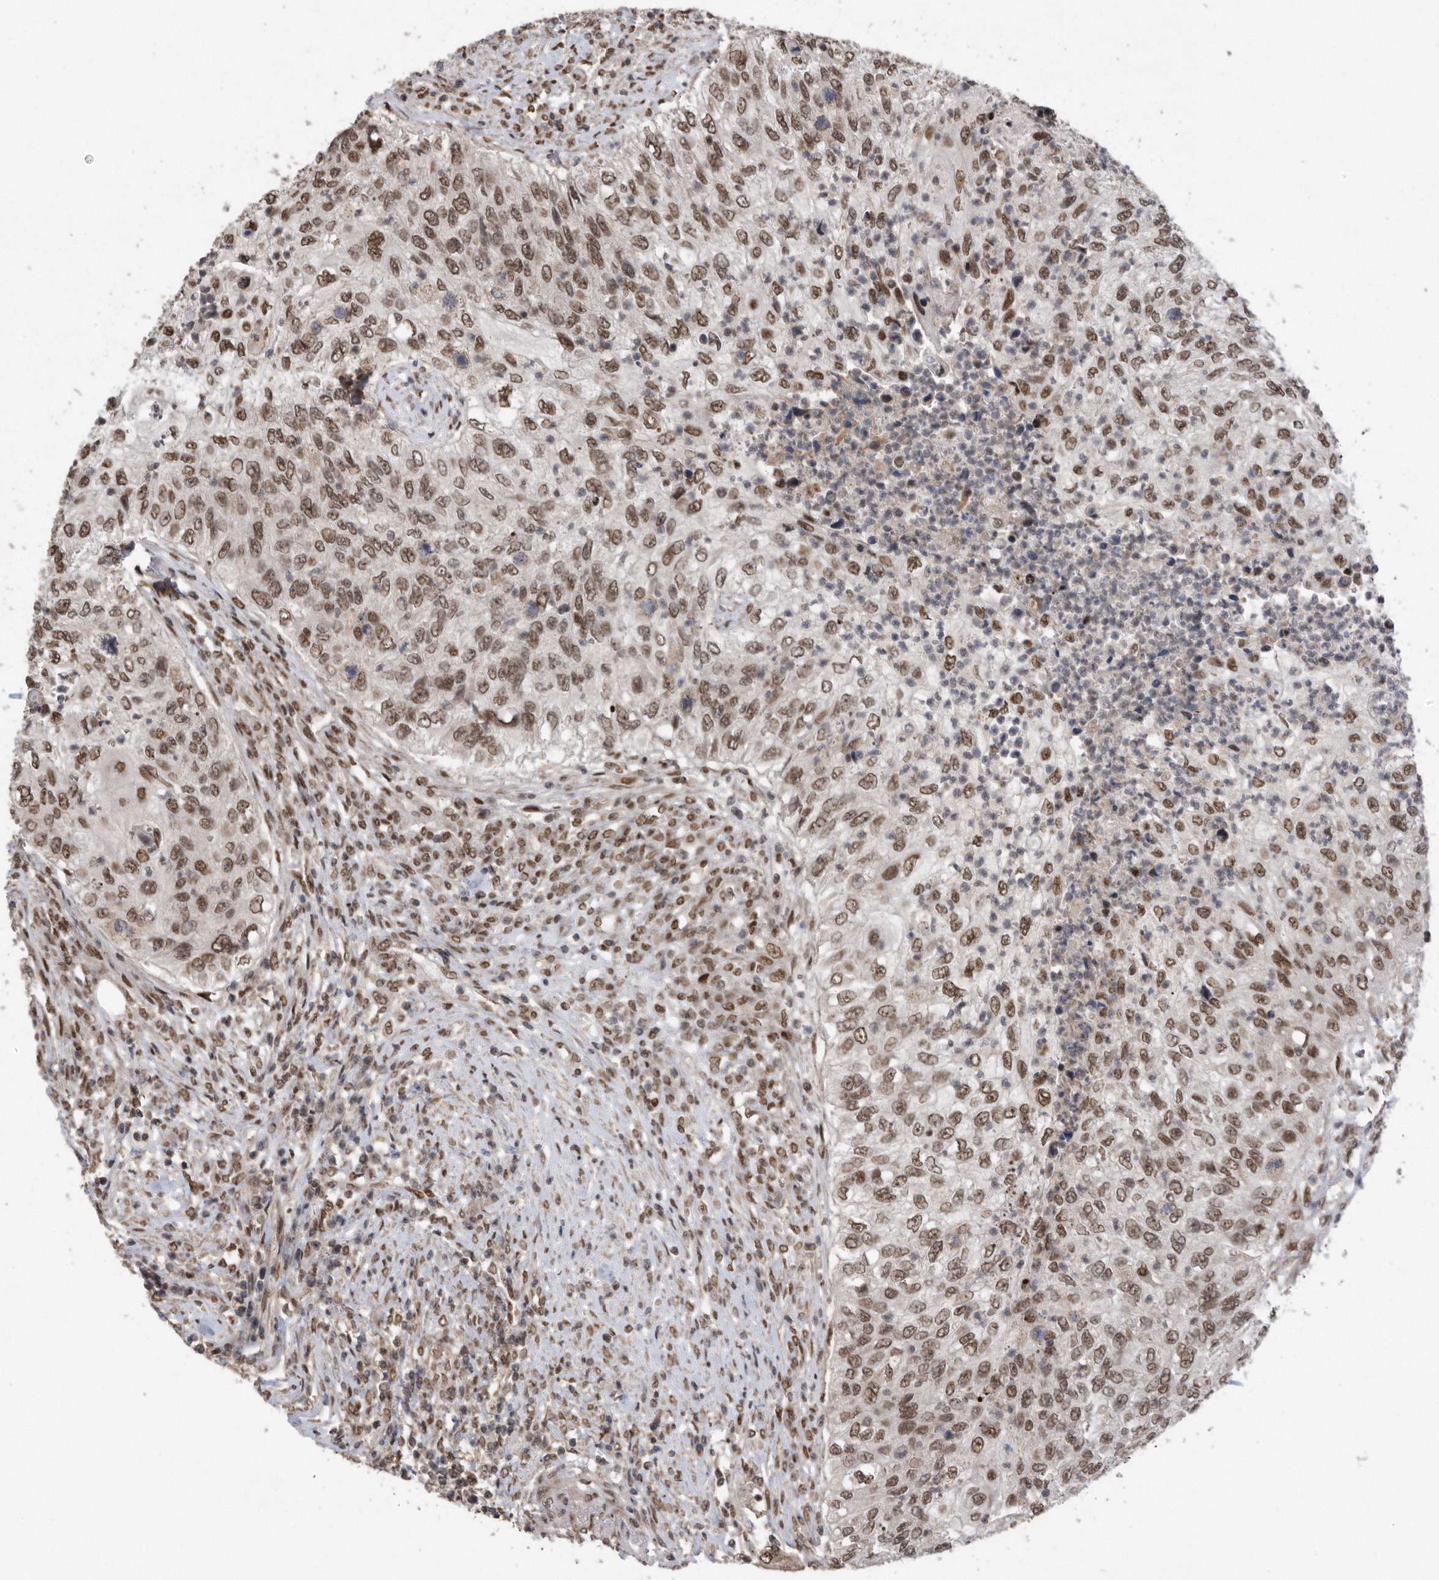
{"staining": {"intensity": "moderate", "quantity": ">75%", "location": "nuclear"}, "tissue": "urothelial cancer", "cell_type": "Tumor cells", "image_type": "cancer", "snomed": [{"axis": "morphology", "description": "Urothelial carcinoma, High grade"}, {"axis": "topography", "description": "Urinary bladder"}], "caption": "Urothelial cancer tissue exhibits moderate nuclear positivity in approximately >75% of tumor cells", "gene": "TDRD3", "patient": {"sex": "female", "age": 60}}